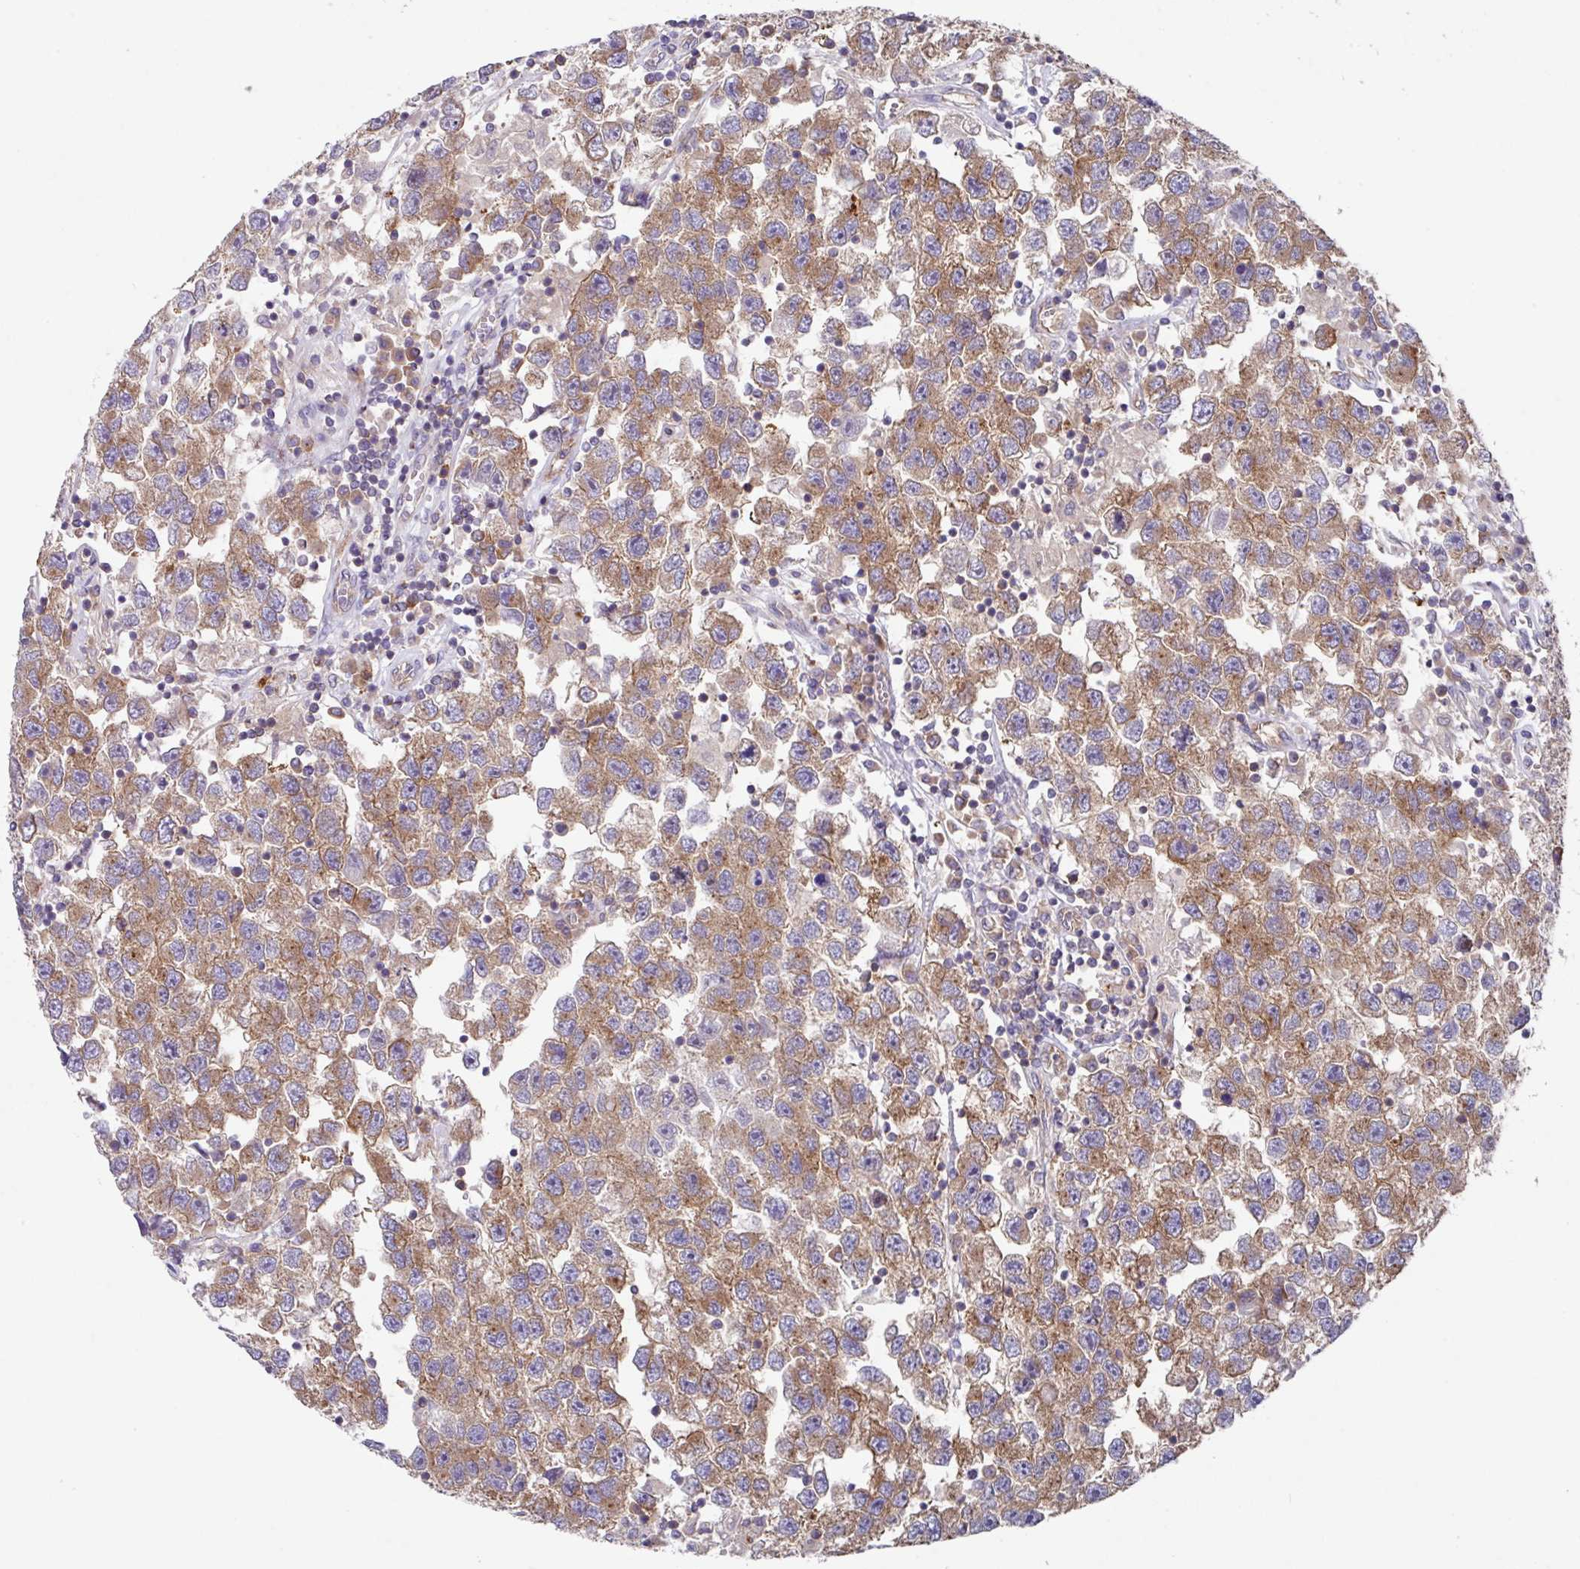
{"staining": {"intensity": "moderate", "quantity": ">75%", "location": "cytoplasmic/membranous"}, "tissue": "testis cancer", "cell_type": "Tumor cells", "image_type": "cancer", "snomed": [{"axis": "morphology", "description": "Seminoma, NOS"}, {"axis": "topography", "description": "Testis"}], "caption": "Protein analysis of testis cancer tissue exhibits moderate cytoplasmic/membranous expression in approximately >75% of tumor cells.", "gene": "EIF4B", "patient": {"sex": "male", "age": 26}}